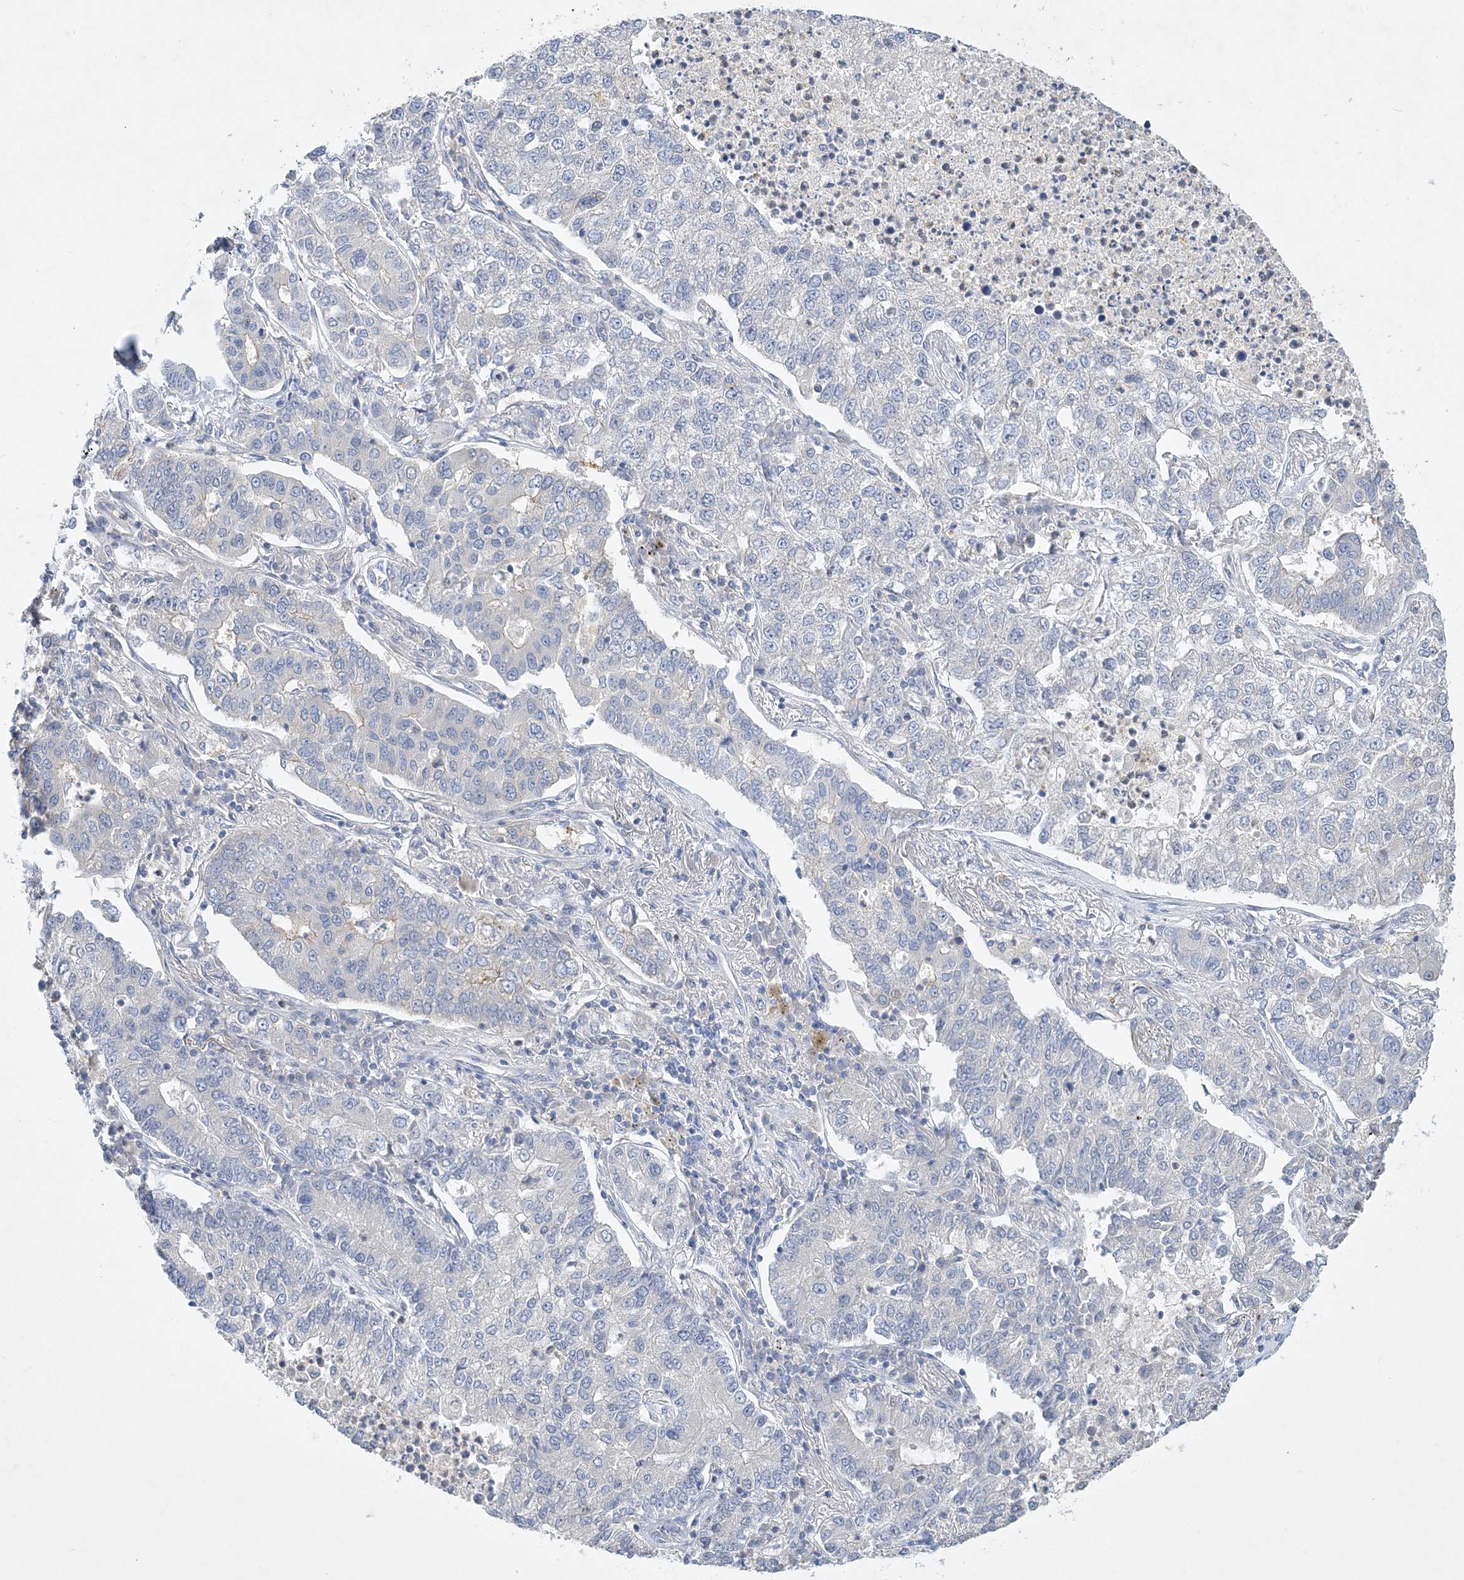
{"staining": {"intensity": "negative", "quantity": "none", "location": "none"}, "tissue": "lung cancer", "cell_type": "Tumor cells", "image_type": "cancer", "snomed": [{"axis": "morphology", "description": "Adenocarcinoma, NOS"}, {"axis": "topography", "description": "Lung"}], "caption": "The photomicrograph reveals no significant staining in tumor cells of lung adenocarcinoma.", "gene": "ANKRD35", "patient": {"sex": "male", "age": 49}}